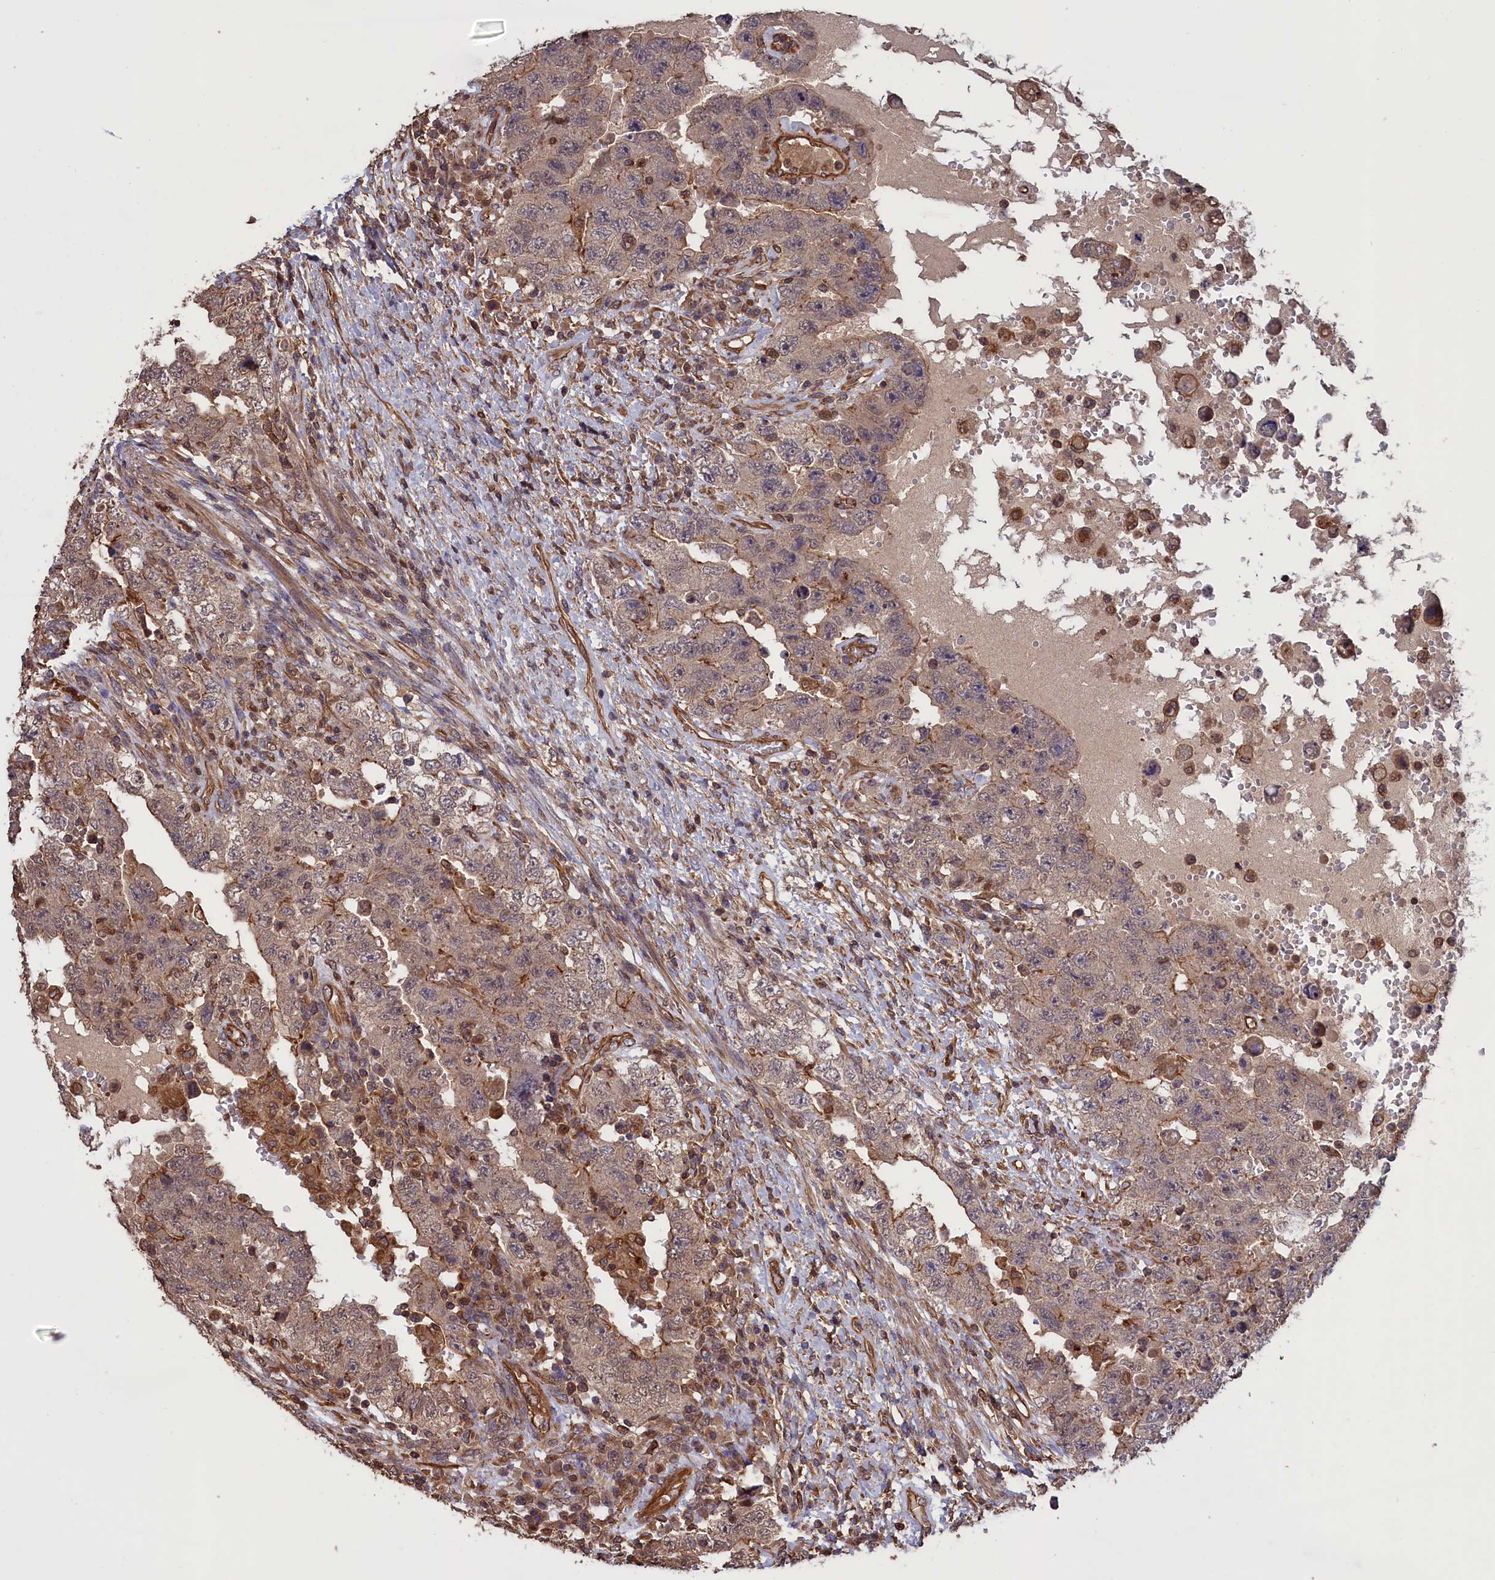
{"staining": {"intensity": "moderate", "quantity": "25%-75%", "location": "cytoplasmic/membranous"}, "tissue": "testis cancer", "cell_type": "Tumor cells", "image_type": "cancer", "snomed": [{"axis": "morphology", "description": "Carcinoma, Embryonal, NOS"}, {"axis": "topography", "description": "Testis"}], "caption": "An immunohistochemistry image of neoplastic tissue is shown. Protein staining in brown highlights moderate cytoplasmic/membranous positivity in testis embryonal carcinoma within tumor cells.", "gene": "DAPK3", "patient": {"sex": "male", "age": 26}}